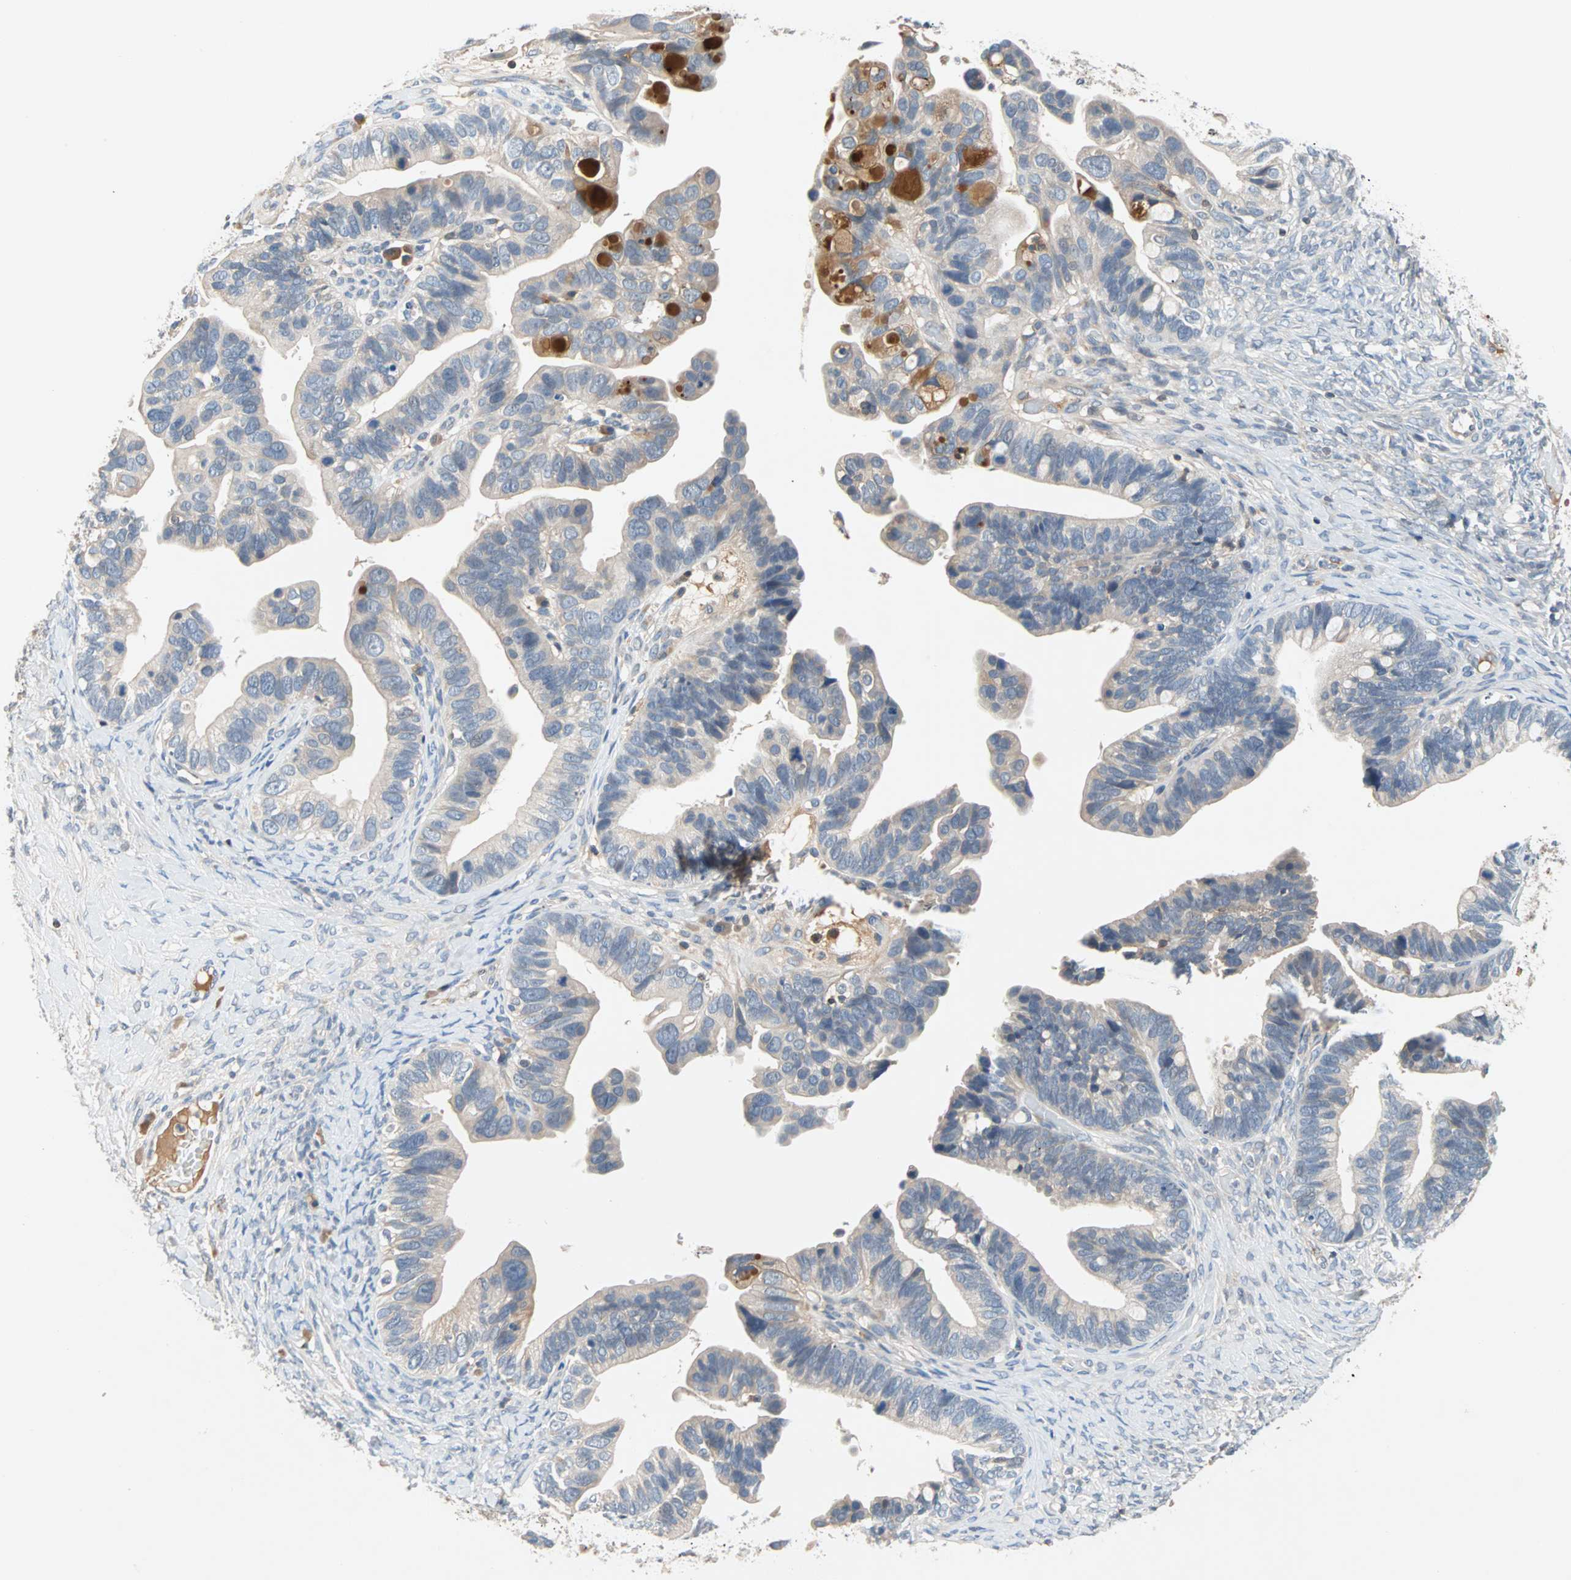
{"staining": {"intensity": "moderate", "quantity": "<25%", "location": "cytoplasmic/membranous"}, "tissue": "ovarian cancer", "cell_type": "Tumor cells", "image_type": "cancer", "snomed": [{"axis": "morphology", "description": "Cystadenocarcinoma, serous, NOS"}, {"axis": "topography", "description": "Ovary"}], "caption": "Immunohistochemical staining of ovarian cancer (serous cystadenocarcinoma) reveals moderate cytoplasmic/membranous protein expression in approximately <25% of tumor cells.", "gene": "MAP4K1", "patient": {"sex": "female", "age": 56}}